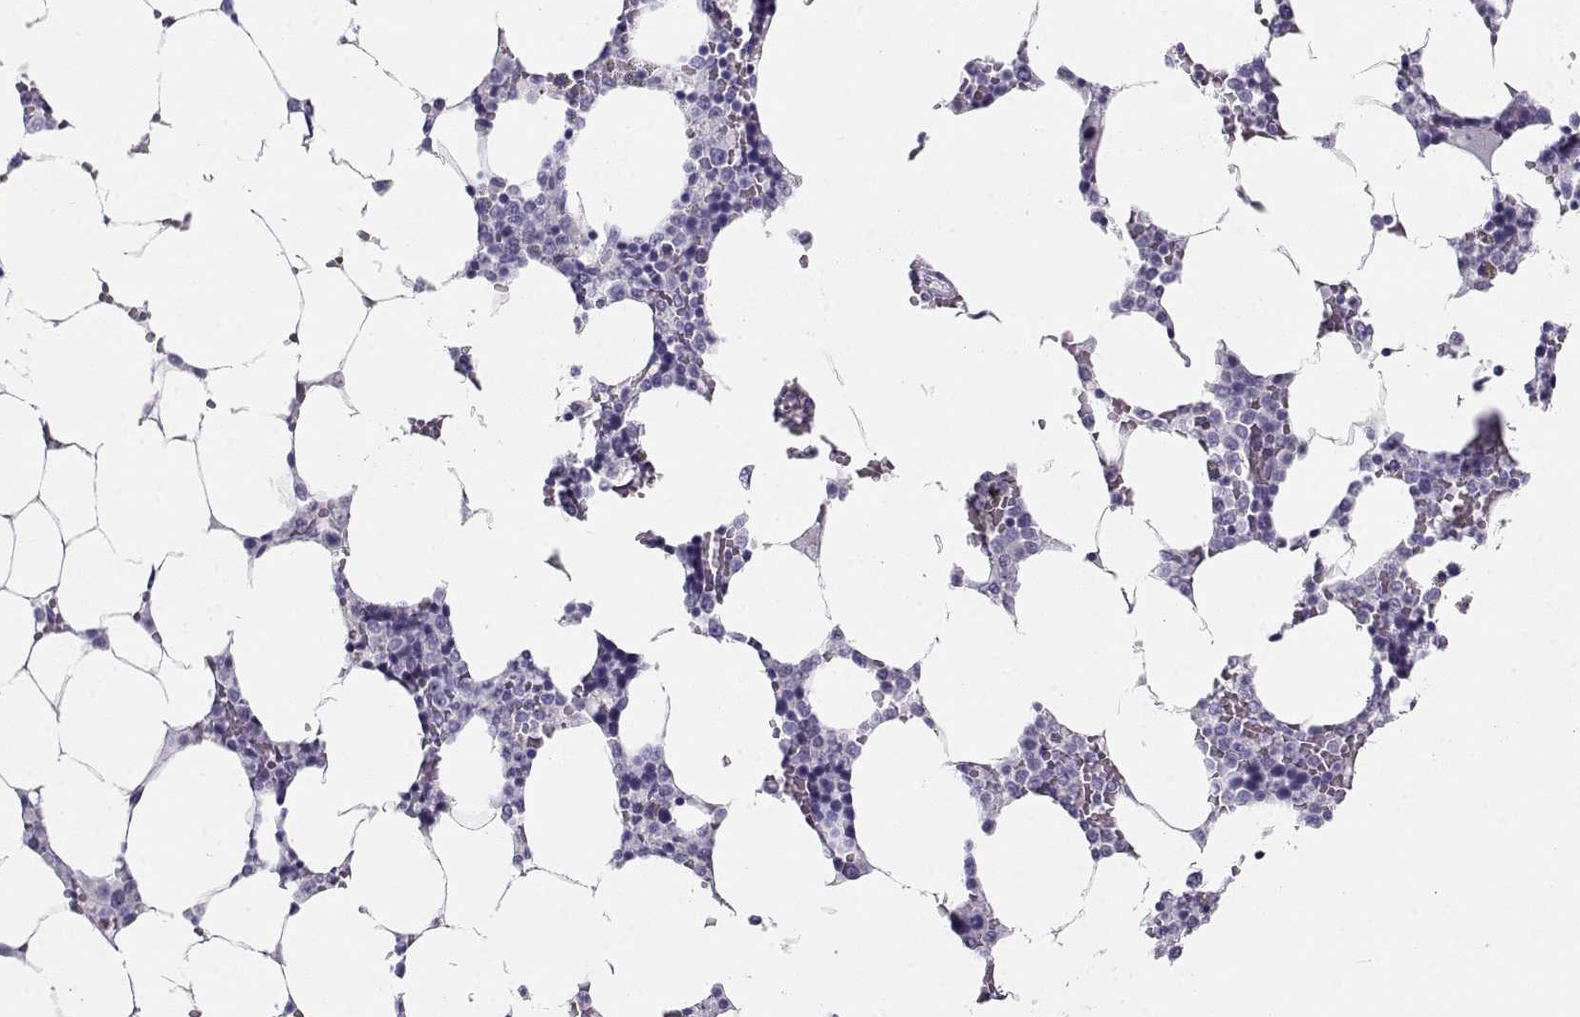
{"staining": {"intensity": "negative", "quantity": "none", "location": "none"}, "tissue": "bone marrow", "cell_type": "Hematopoietic cells", "image_type": "normal", "snomed": [{"axis": "morphology", "description": "Normal tissue, NOS"}, {"axis": "topography", "description": "Bone marrow"}], "caption": "Immunohistochemistry of benign bone marrow shows no staining in hematopoietic cells.", "gene": "CRX", "patient": {"sex": "female", "age": 52}}